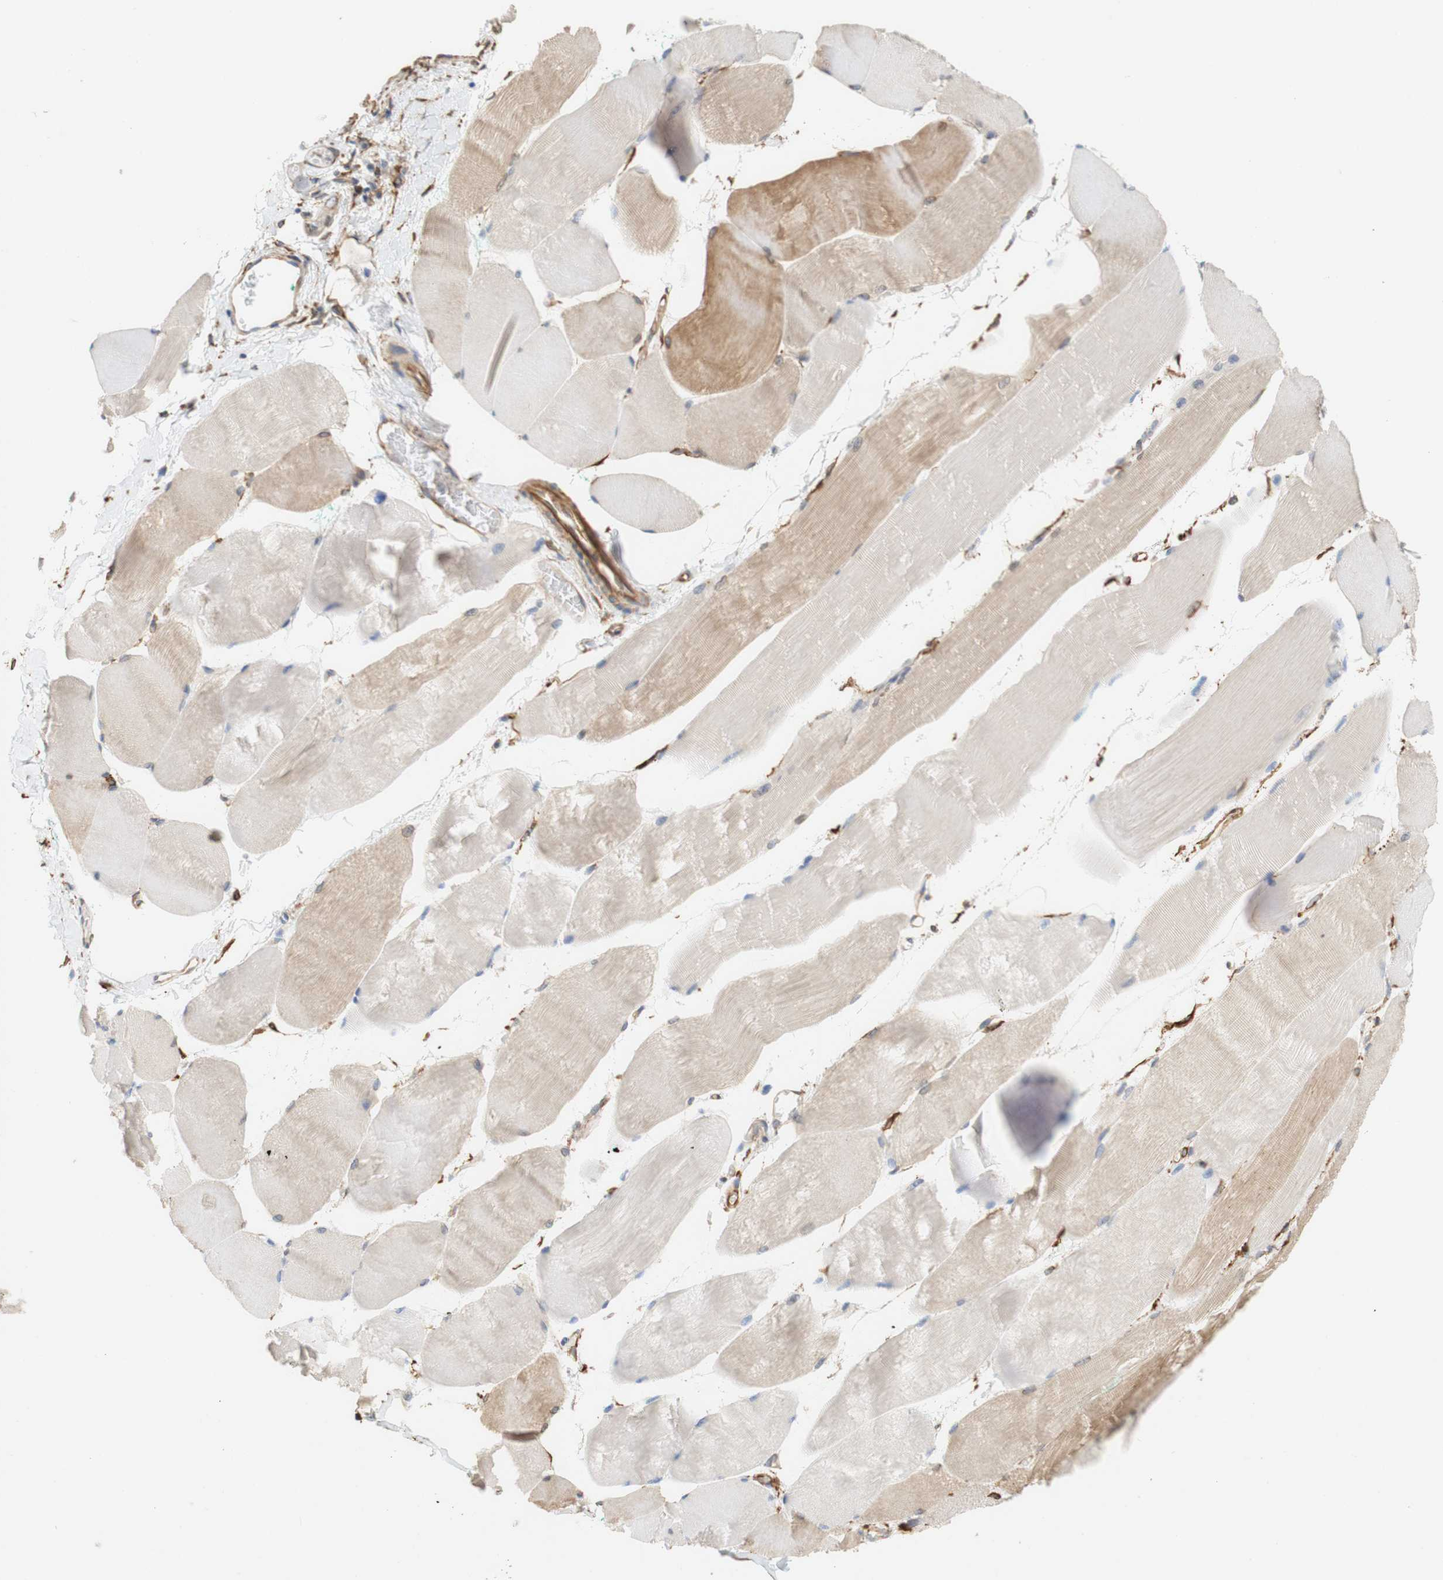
{"staining": {"intensity": "weak", "quantity": "25%-75%", "location": "cytoplasmic/membranous"}, "tissue": "skeletal muscle", "cell_type": "Myocytes", "image_type": "normal", "snomed": [{"axis": "morphology", "description": "Normal tissue, NOS"}, {"axis": "morphology", "description": "Squamous cell carcinoma, NOS"}, {"axis": "topography", "description": "Skeletal muscle"}], "caption": "Unremarkable skeletal muscle shows weak cytoplasmic/membranous staining in approximately 25%-75% of myocytes, visualized by immunohistochemistry. The protein is shown in brown color, while the nuclei are stained blue.", "gene": "EIF2AK4", "patient": {"sex": "male", "age": 51}}